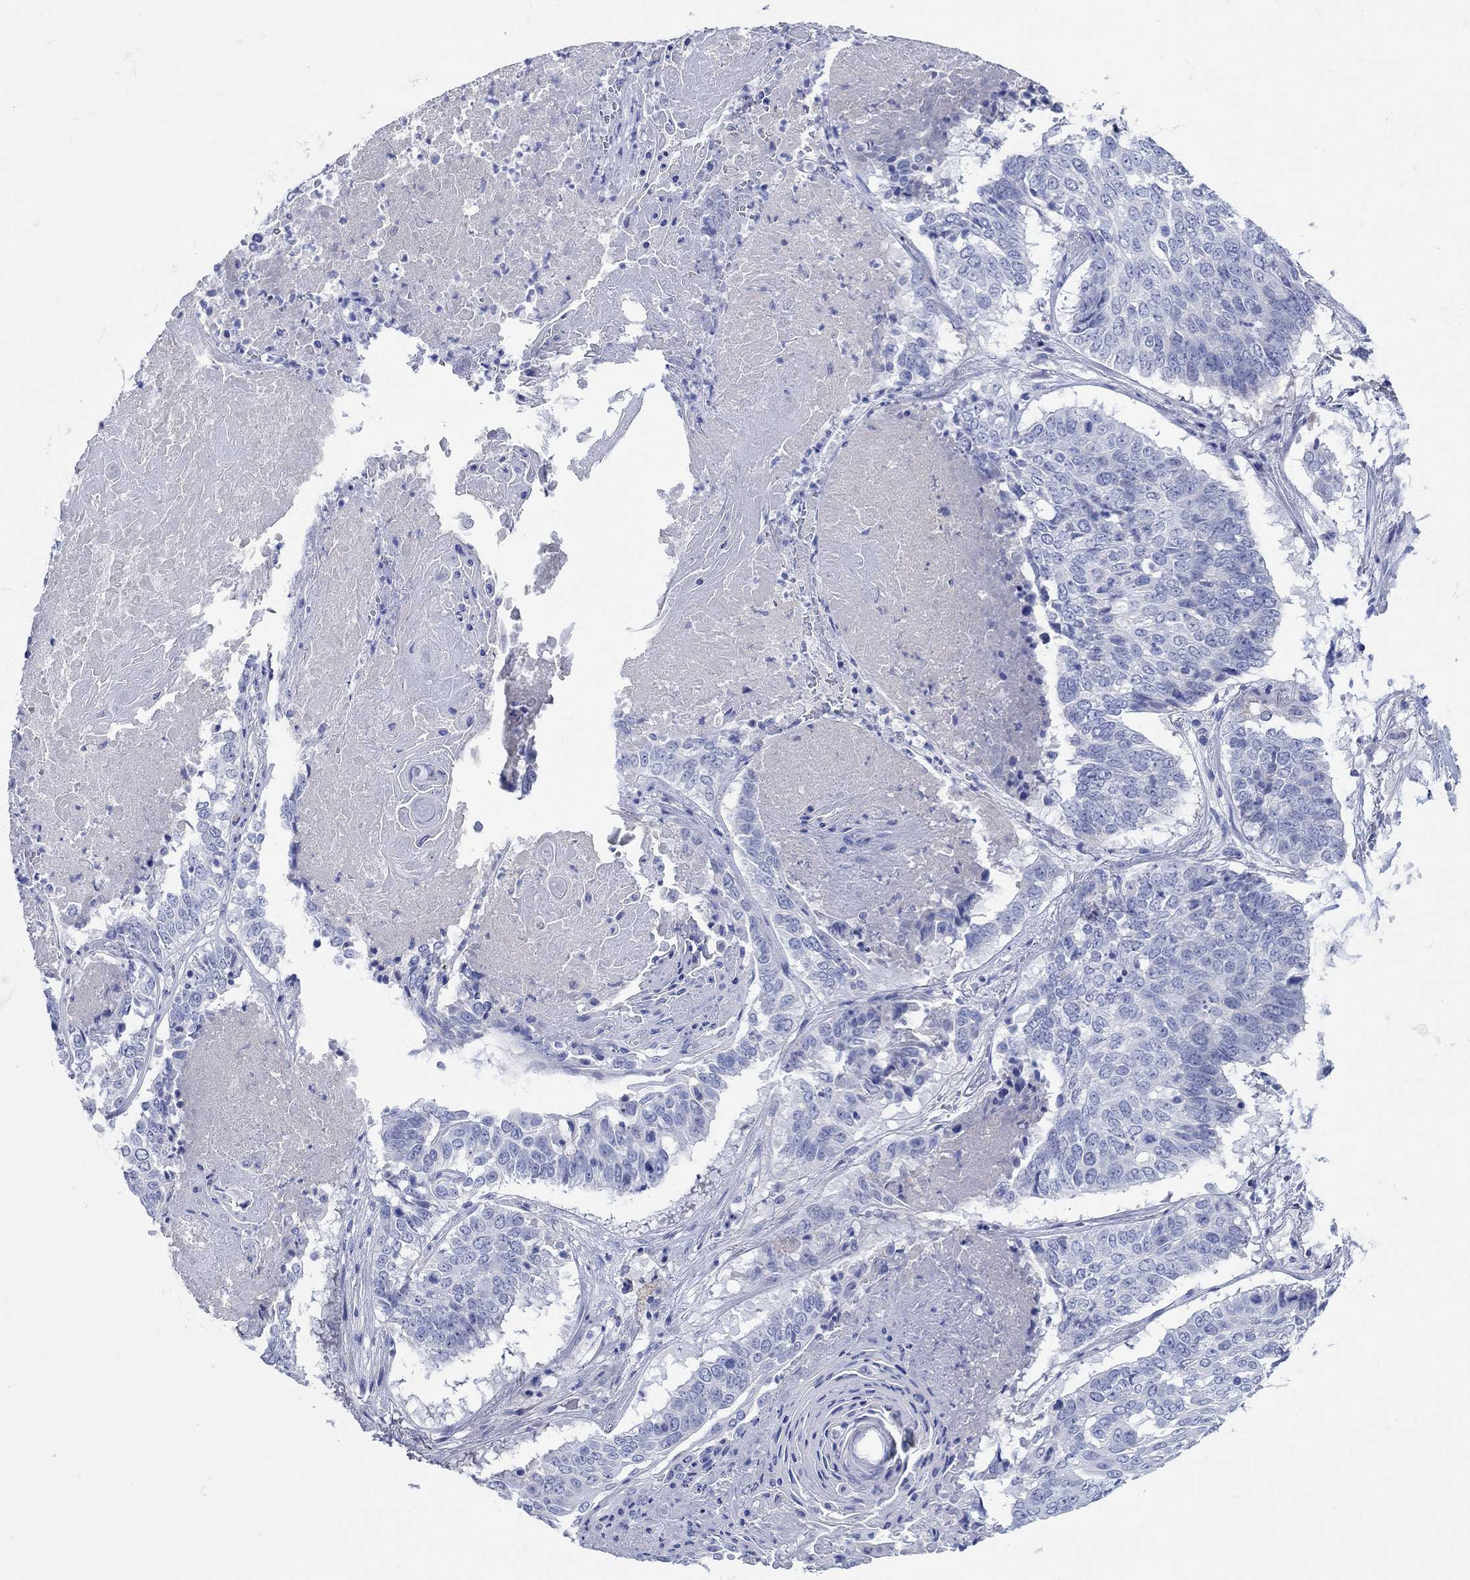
{"staining": {"intensity": "negative", "quantity": "none", "location": "none"}, "tissue": "lung cancer", "cell_type": "Tumor cells", "image_type": "cancer", "snomed": [{"axis": "morphology", "description": "Squamous cell carcinoma, NOS"}, {"axis": "topography", "description": "Lung"}], "caption": "This histopathology image is of lung cancer (squamous cell carcinoma) stained with IHC to label a protein in brown with the nuclei are counter-stained blue. There is no staining in tumor cells.", "gene": "SHISA4", "patient": {"sex": "male", "age": 64}}